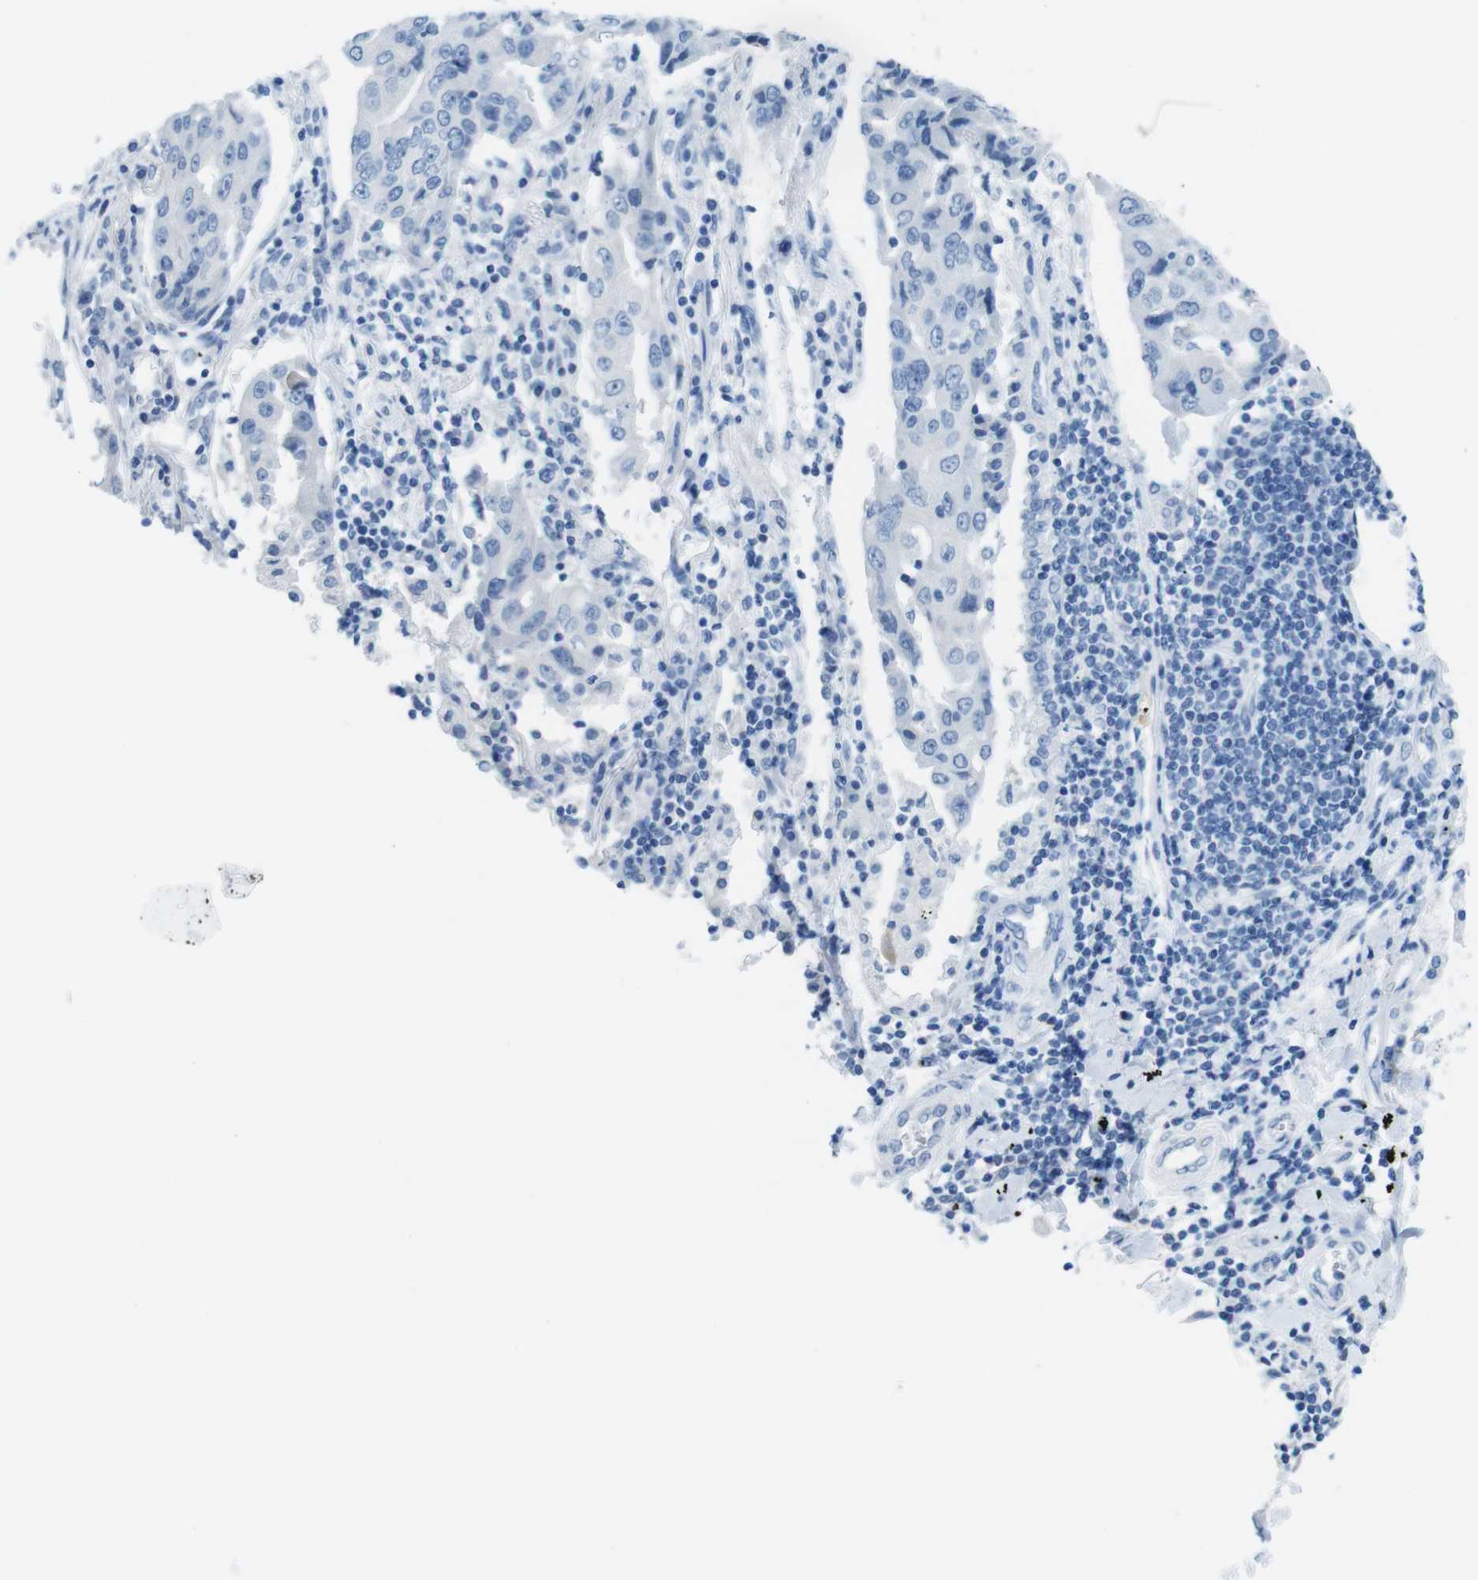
{"staining": {"intensity": "negative", "quantity": "none", "location": "none"}, "tissue": "lung cancer", "cell_type": "Tumor cells", "image_type": "cancer", "snomed": [{"axis": "morphology", "description": "Adenocarcinoma, NOS"}, {"axis": "topography", "description": "Lung"}], "caption": "High magnification brightfield microscopy of lung cancer (adenocarcinoma) stained with DAB (brown) and counterstained with hematoxylin (blue): tumor cells show no significant staining.", "gene": "GAP43", "patient": {"sex": "female", "age": 65}}